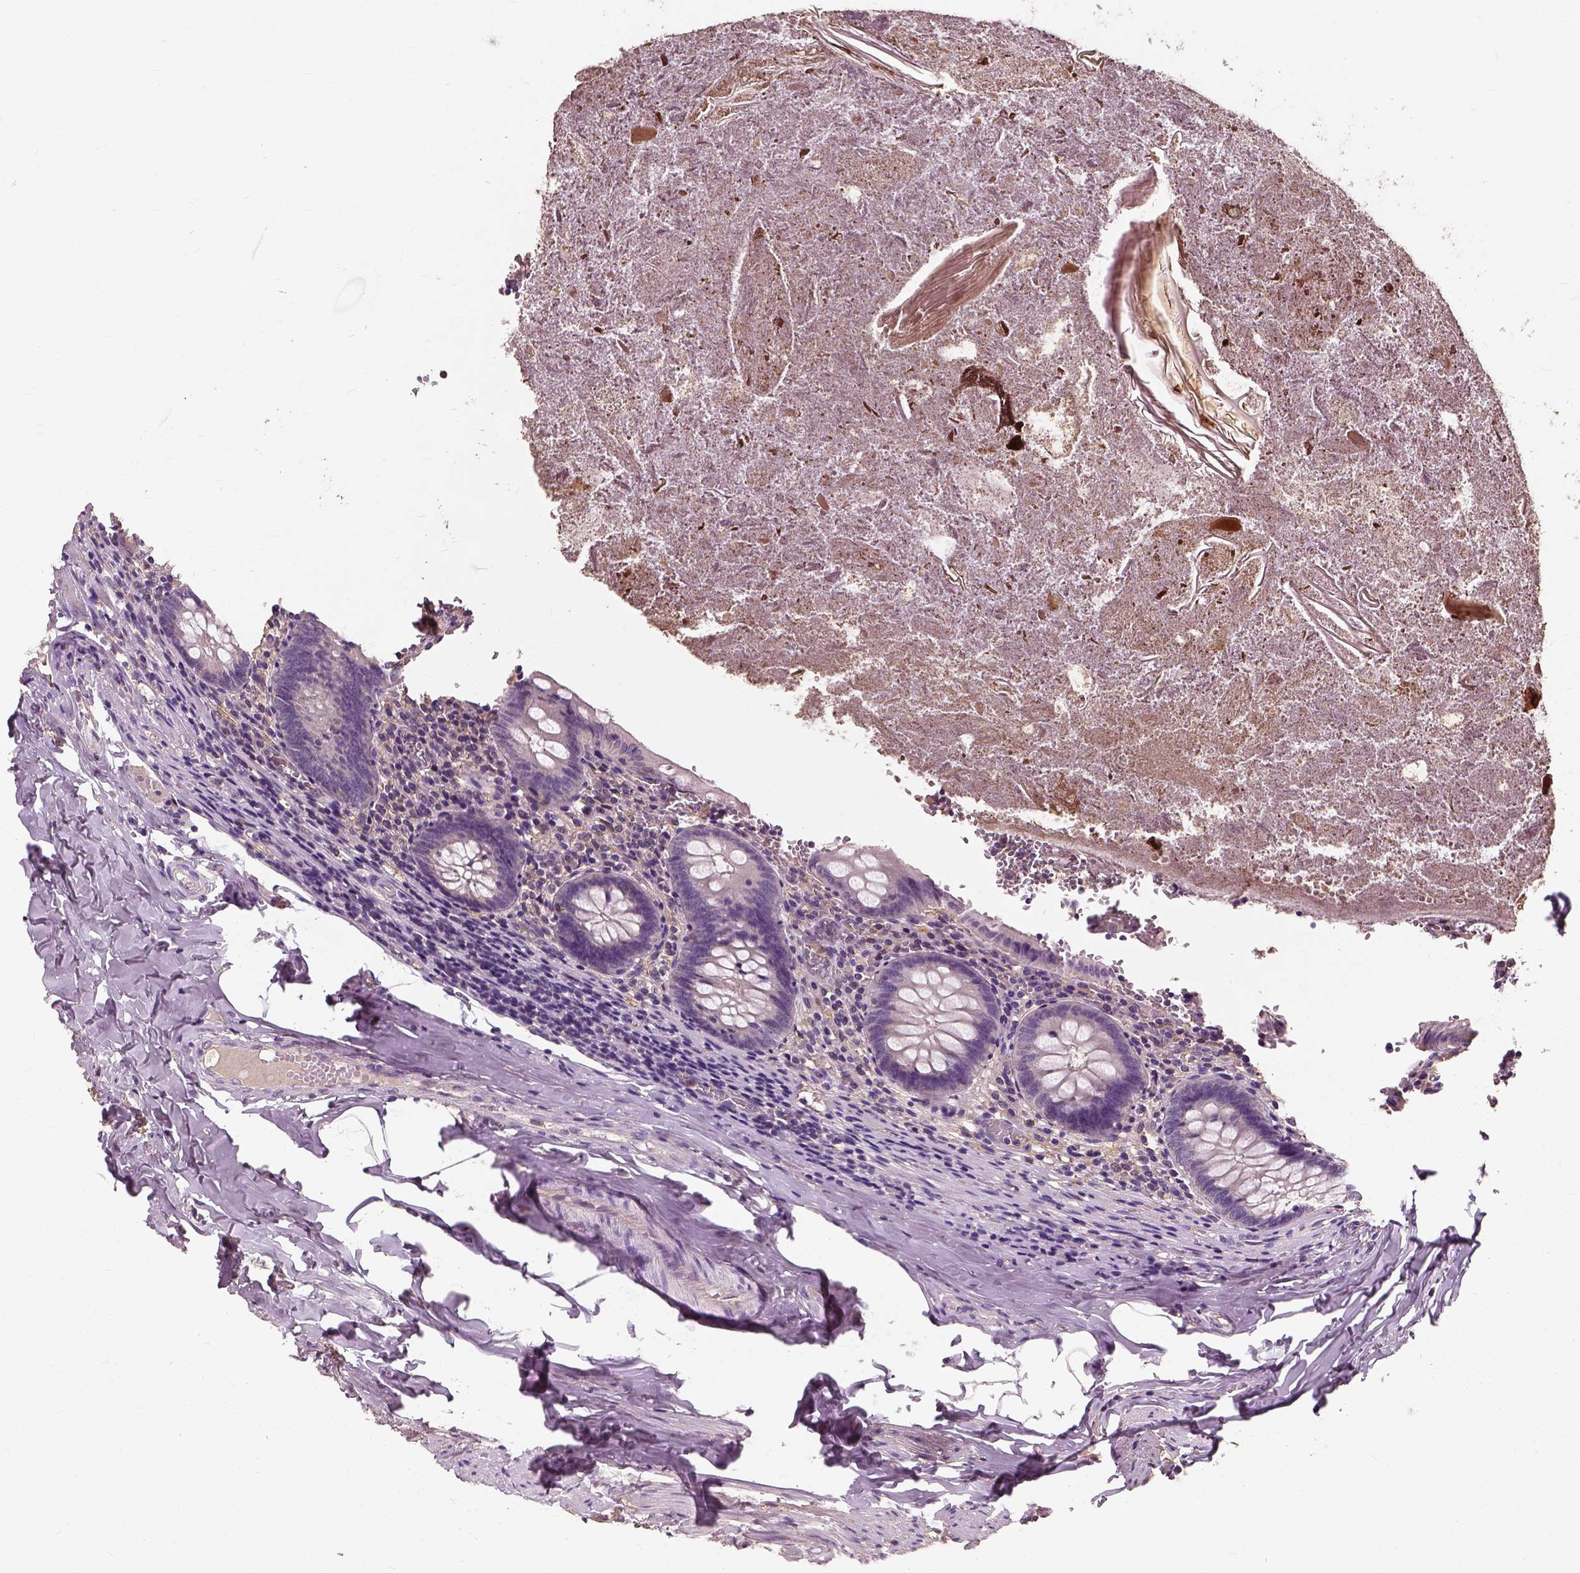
{"staining": {"intensity": "negative", "quantity": "none", "location": "none"}, "tissue": "appendix", "cell_type": "Glandular cells", "image_type": "normal", "snomed": [{"axis": "morphology", "description": "Normal tissue, NOS"}, {"axis": "topography", "description": "Appendix"}], "caption": "Glandular cells are negative for protein expression in normal human appendix.", "gene": "PEA15", "patient": {"sex": "female", "age": 23}}